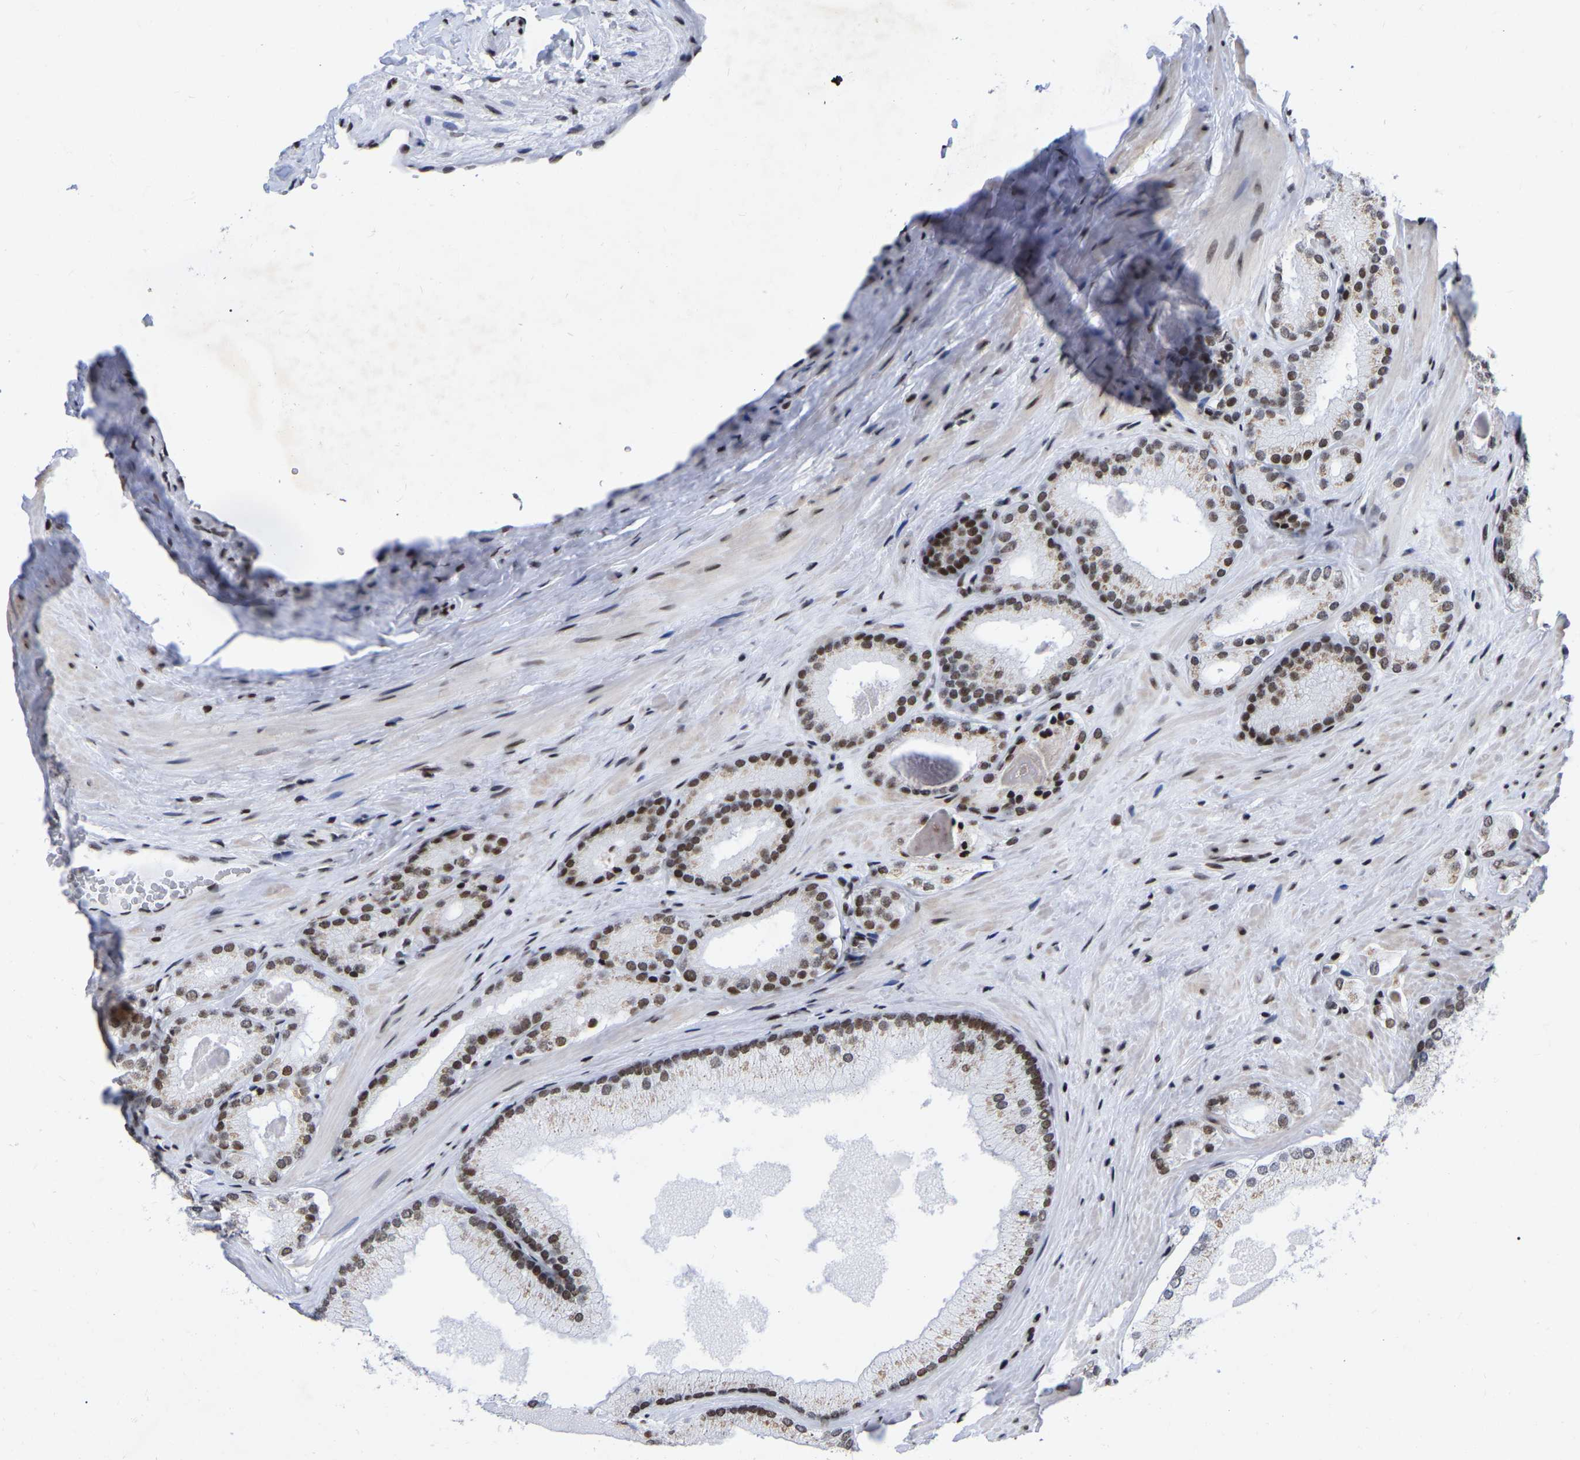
{"staining": {"intensity": "weak", "quantity": "25%-75%", "location": "nuclear"}, "tissue": "prostate cancer", "cell_type": "Tumor cells", "image_type": "cancer", "snomed": [{"axis": "morphology", "description": "Adenocarcinoma, Low grade"}, {"axis": "topography", "description": "Prostate"}], "caption": "High-magnification brightfield microscopy of prostate cancer (low-grade adenocarcinoma) stained with DAB (brown) and counterstained with hematoxylin (blue). tumor cells exhibit weak nuclear staining is identified in about25%-75% of cells.", "gene": "PRCC", "patient": {"sex": "male", "age": 65}}